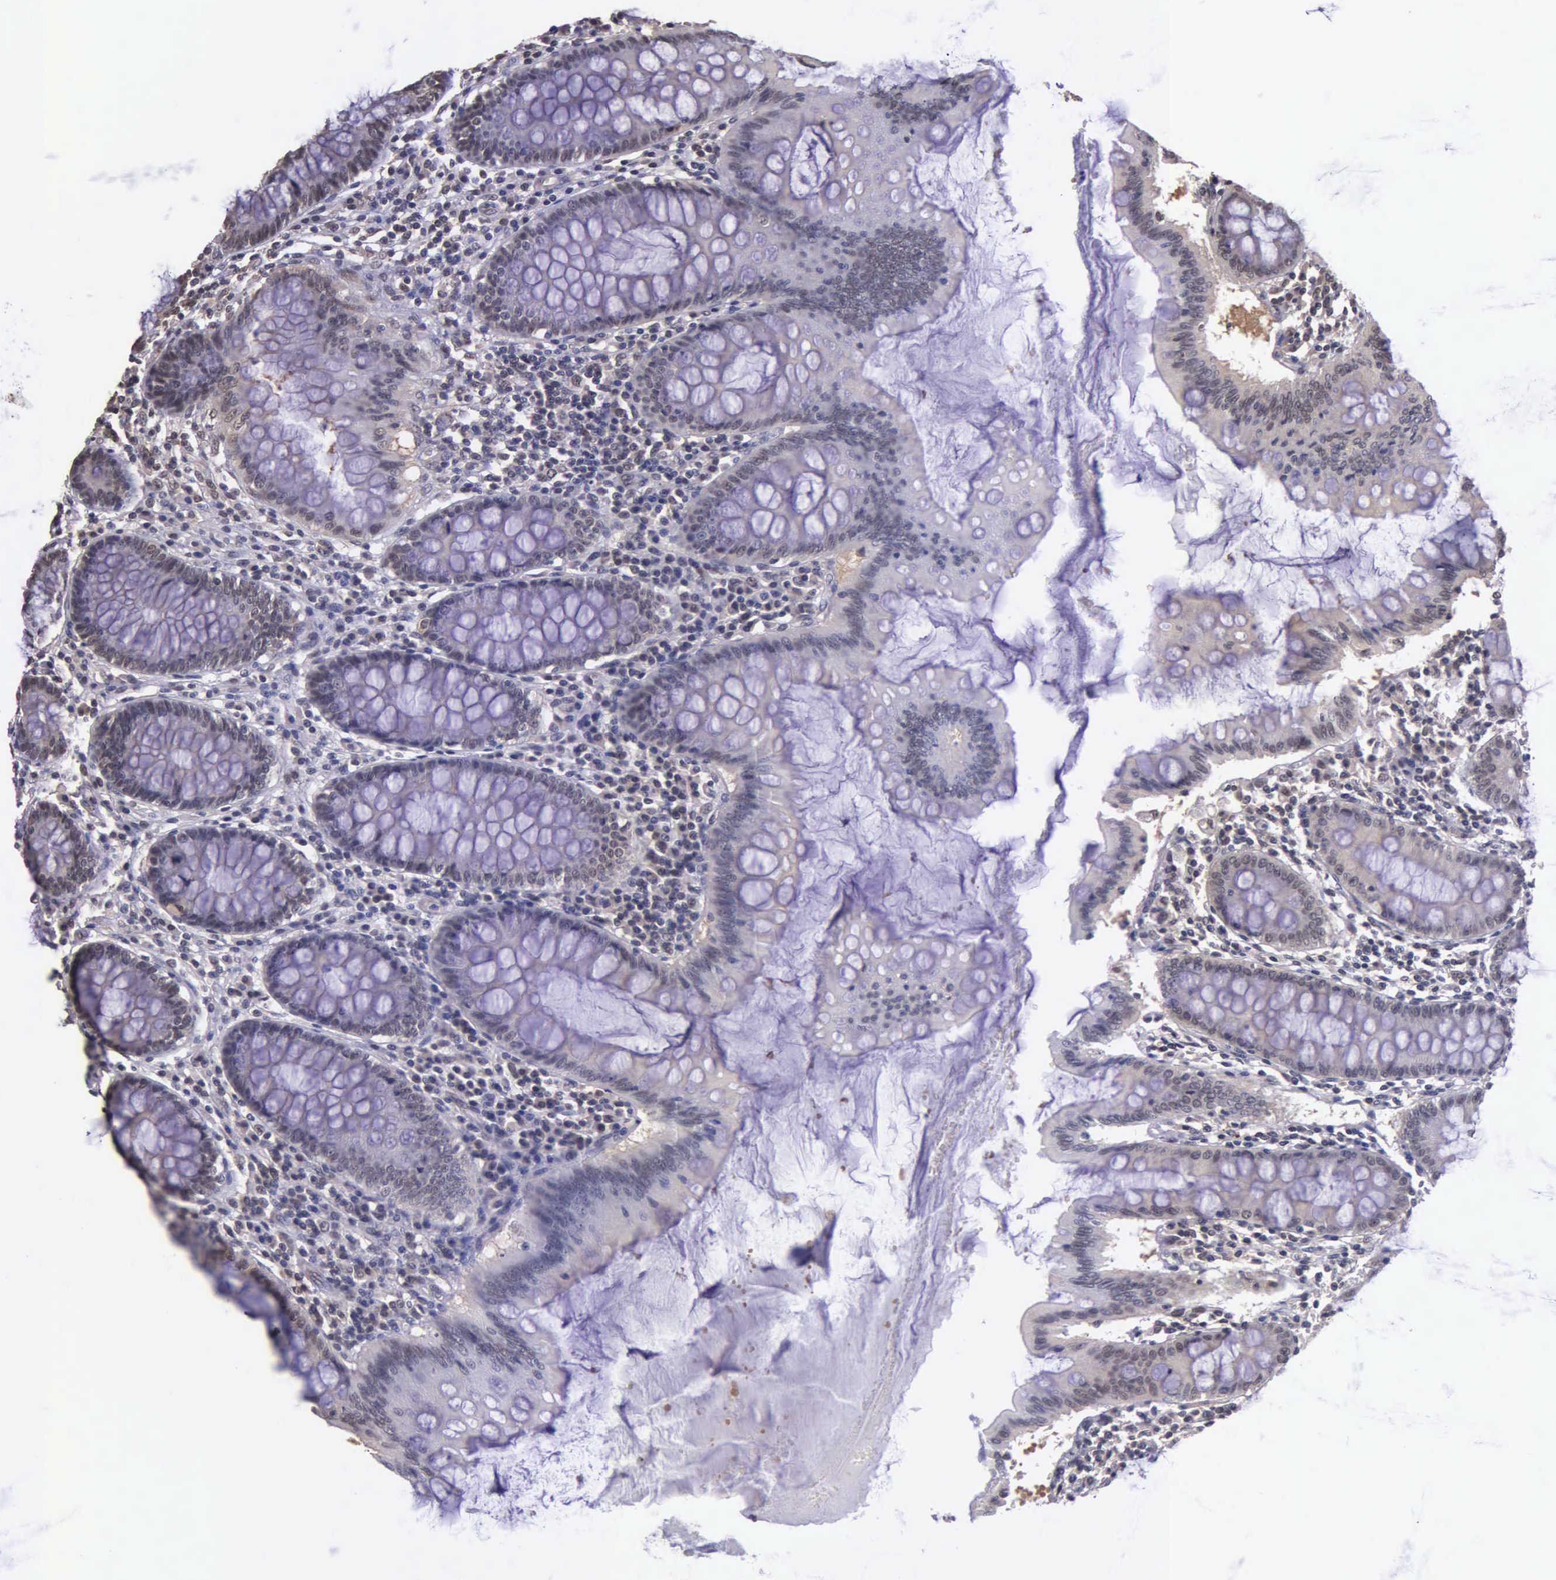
{"staining": {"intensity": "moderate", "quantity": ">75%", "location": "nuclear"}, "tissue": "colon", "cell_type": "Endothelial cells", "image_type": "normal", "snomed": [{"axis": "morphology", "description": "Normal tissue, NOS"}, {"axis": "topography", "description": "Colon"}], "caption": "Protein expression by IHC reveals moderate nuclear staining in about >75% of endothelial cells in benign colon.", "gene": "PSMC1", "patient": {"sex": "male", "age": 62}}